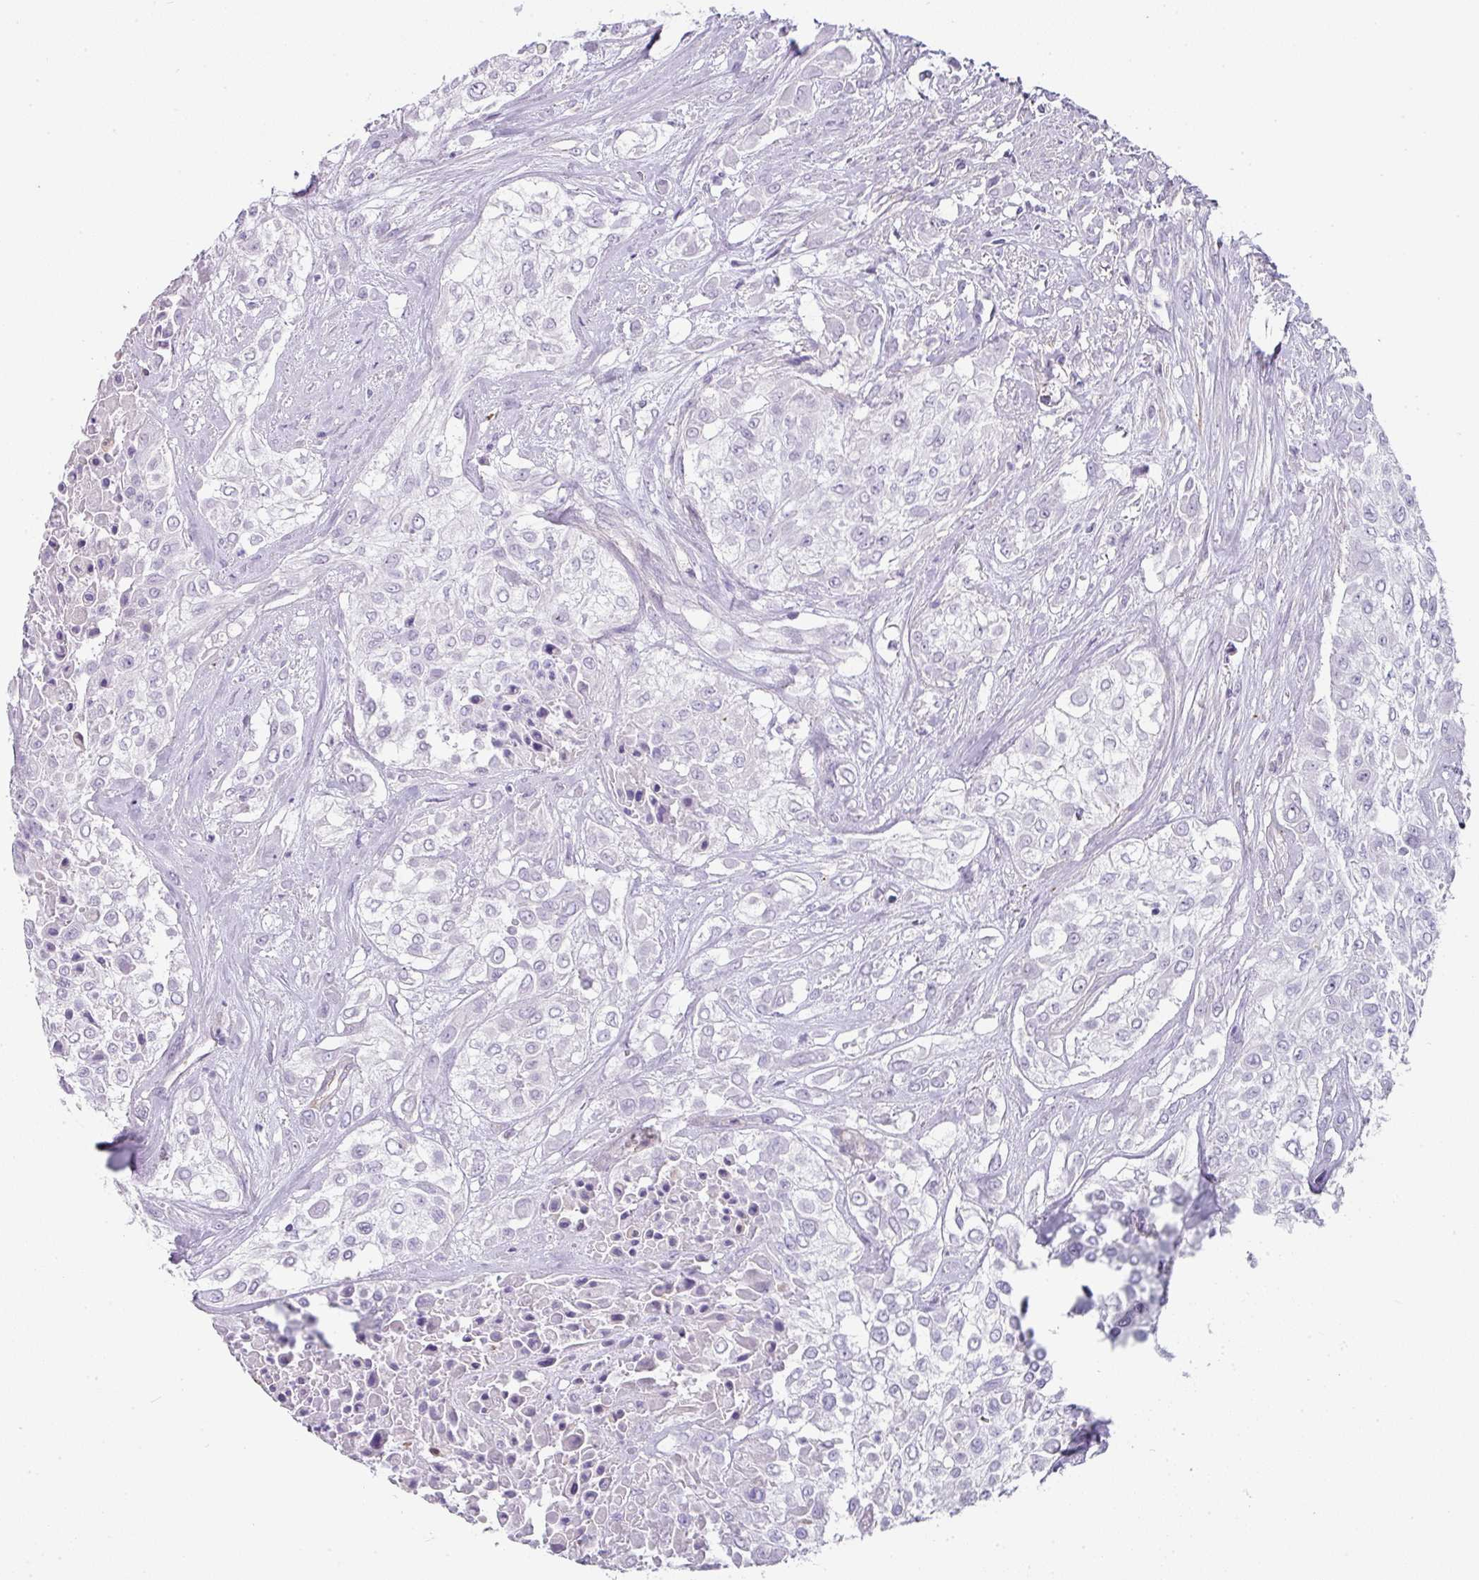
{"staining": {"intensity": "negative", "quantity": "none", "location": "none"}, "tissue": "urothelial cancer", "cell_type": "Tumor cells", "image_type": "cancer", "snomed": [{"axis": "morphology", "description": "Urothelial carcinoma, High grade"}, {"axis": "topography", "description": "Urinary bladder"}], "caption": "There is no significant staining in tumor cells of urothelial cancer.", "gene": "OR52N1", "patient": {"sex": "male", "age": 57}}